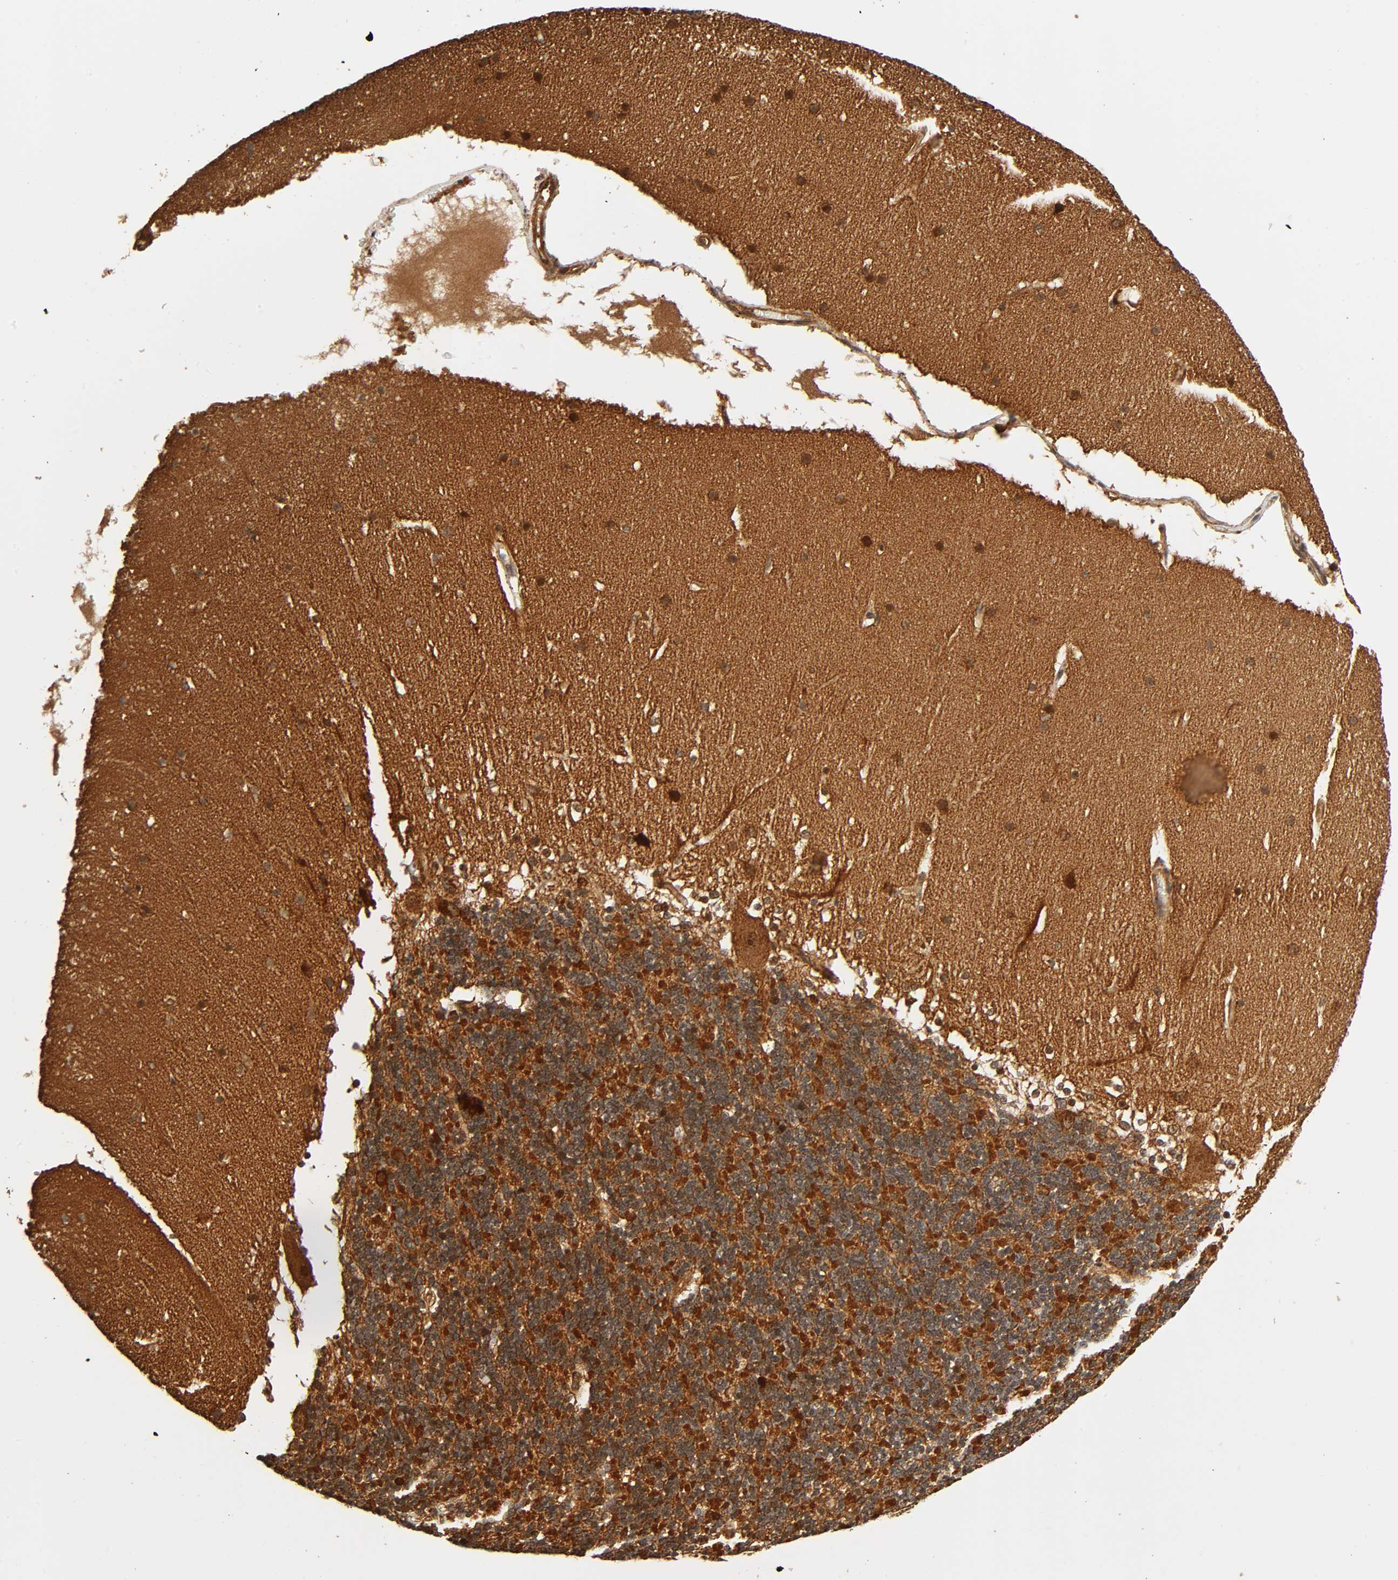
{"staining": {"intensity": "strong", "quantity": ">75%", "location": "cytoplasmic/membranous"}, "tissue": "cerebellum", "cell_type": "Cells in granular layer", "image_type": "normal", "snomed": [{"axis": "morphology", "description": "Normal tissue, NOS"}, {"axis": "topography", "description": "Cerebellum"}], "caption": "Immunohistochemical staining of benign human cerebellum displays >75% levels of strong cytoplasmic/membranous protein positivity in approximately >75% of cells in granular layer.", "gene": "IQCJ", "patient": {"sex": "female", "age": 19}}